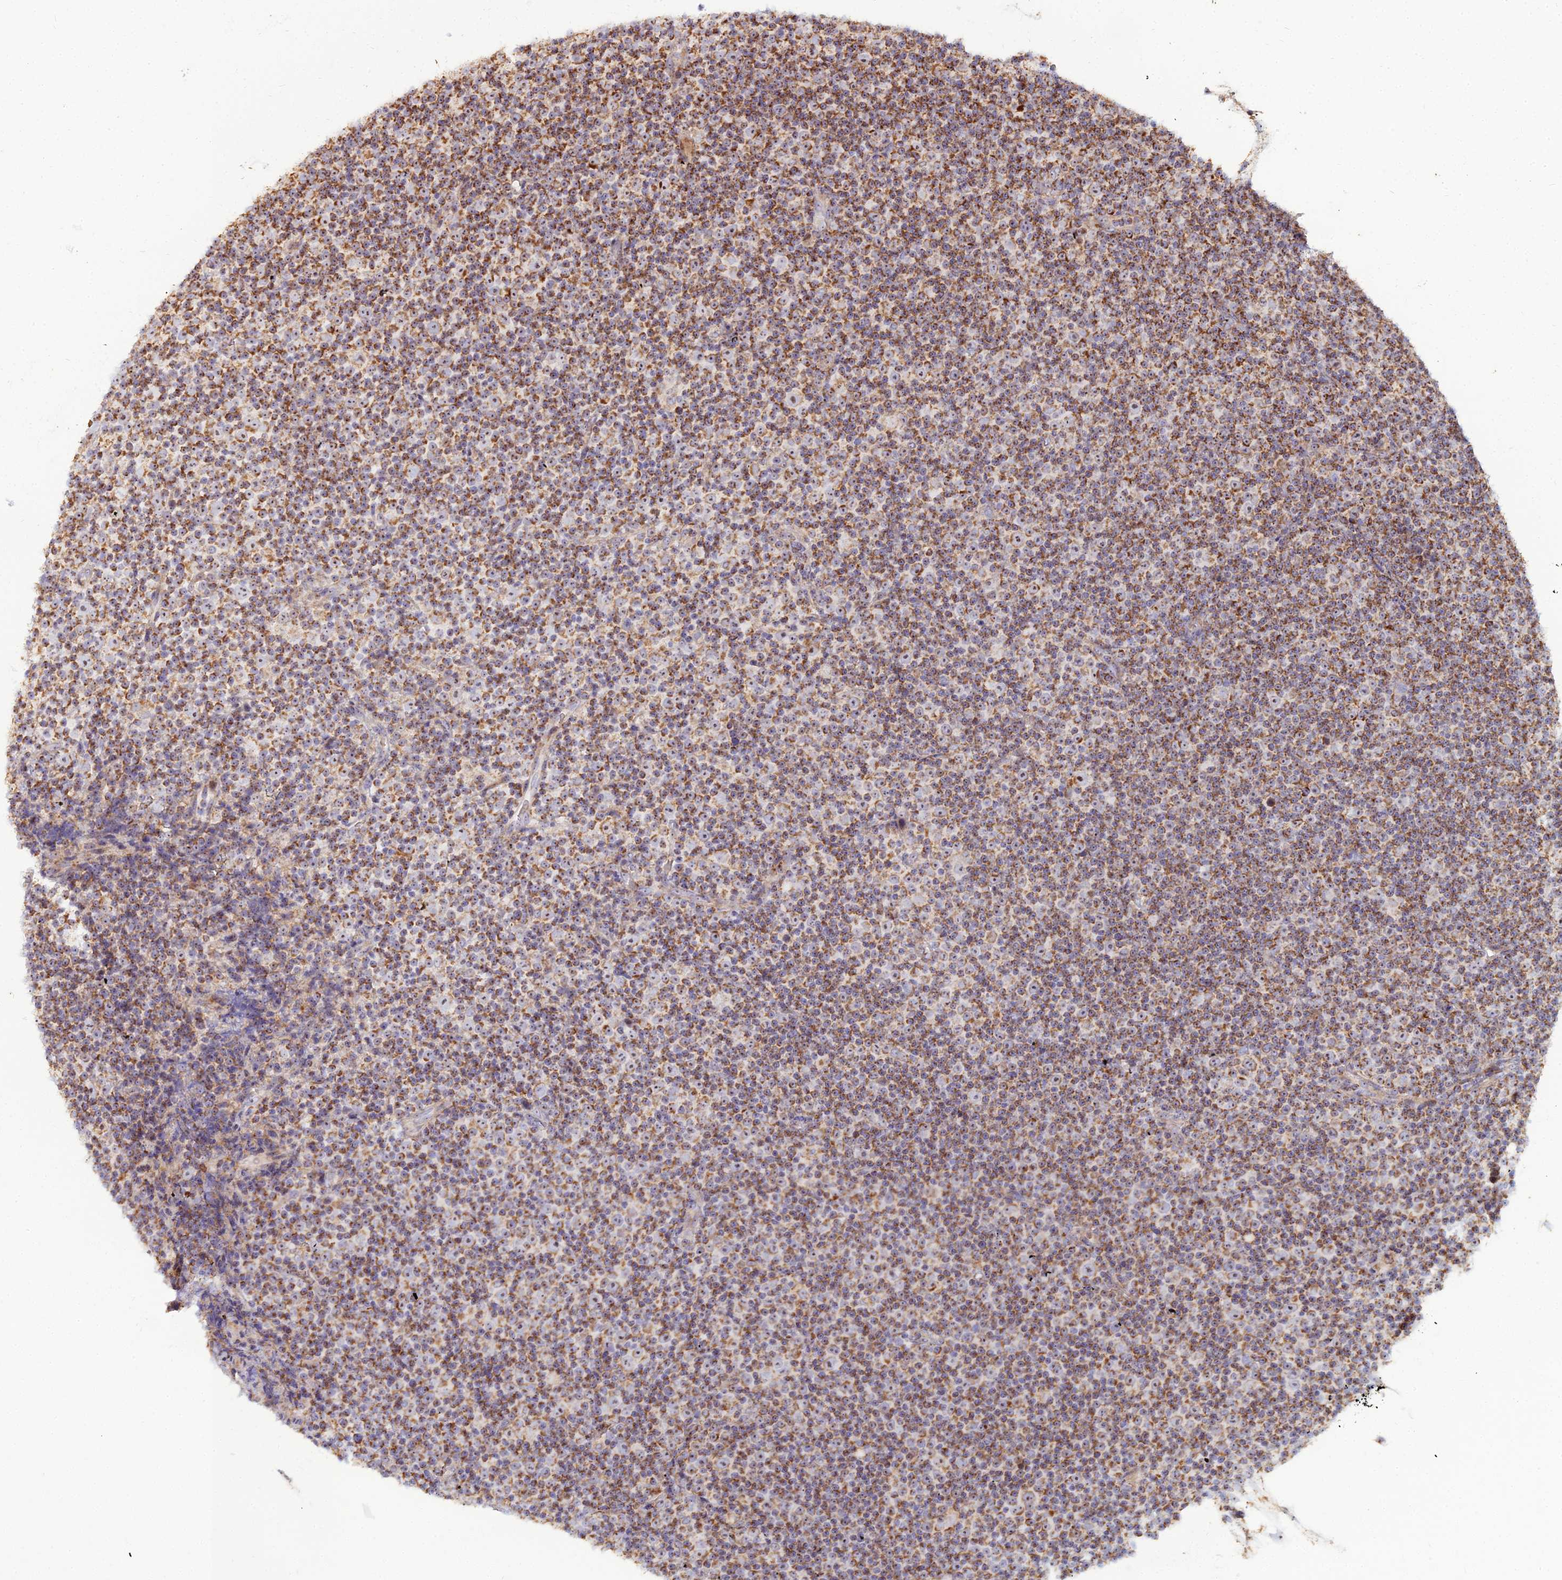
{"staining": {"intensity": "moderate", "quantity": ">75%", "location": "cytoplasmic/membranous"}, "tissue": "lymphoma", "cell_type": "Tumor cells", "image_type": "cancer", "snomed": [{"axis": "morphology", "description": "Malignant lymphoma, non-Hodgkin's type, Low grade"}, {"axis": "topography", "description": "Lymph node"}], "caption": "Immunohistochemistry (DAB) staining of low-grade malignant lymphoma, non-Hodgkin's type displays moderate cytoplasmic/membranous protein positivity in about >75% of tumor cells.", "gene": "SLC35F4", "patient": {"sex": "female", "age": 67}}